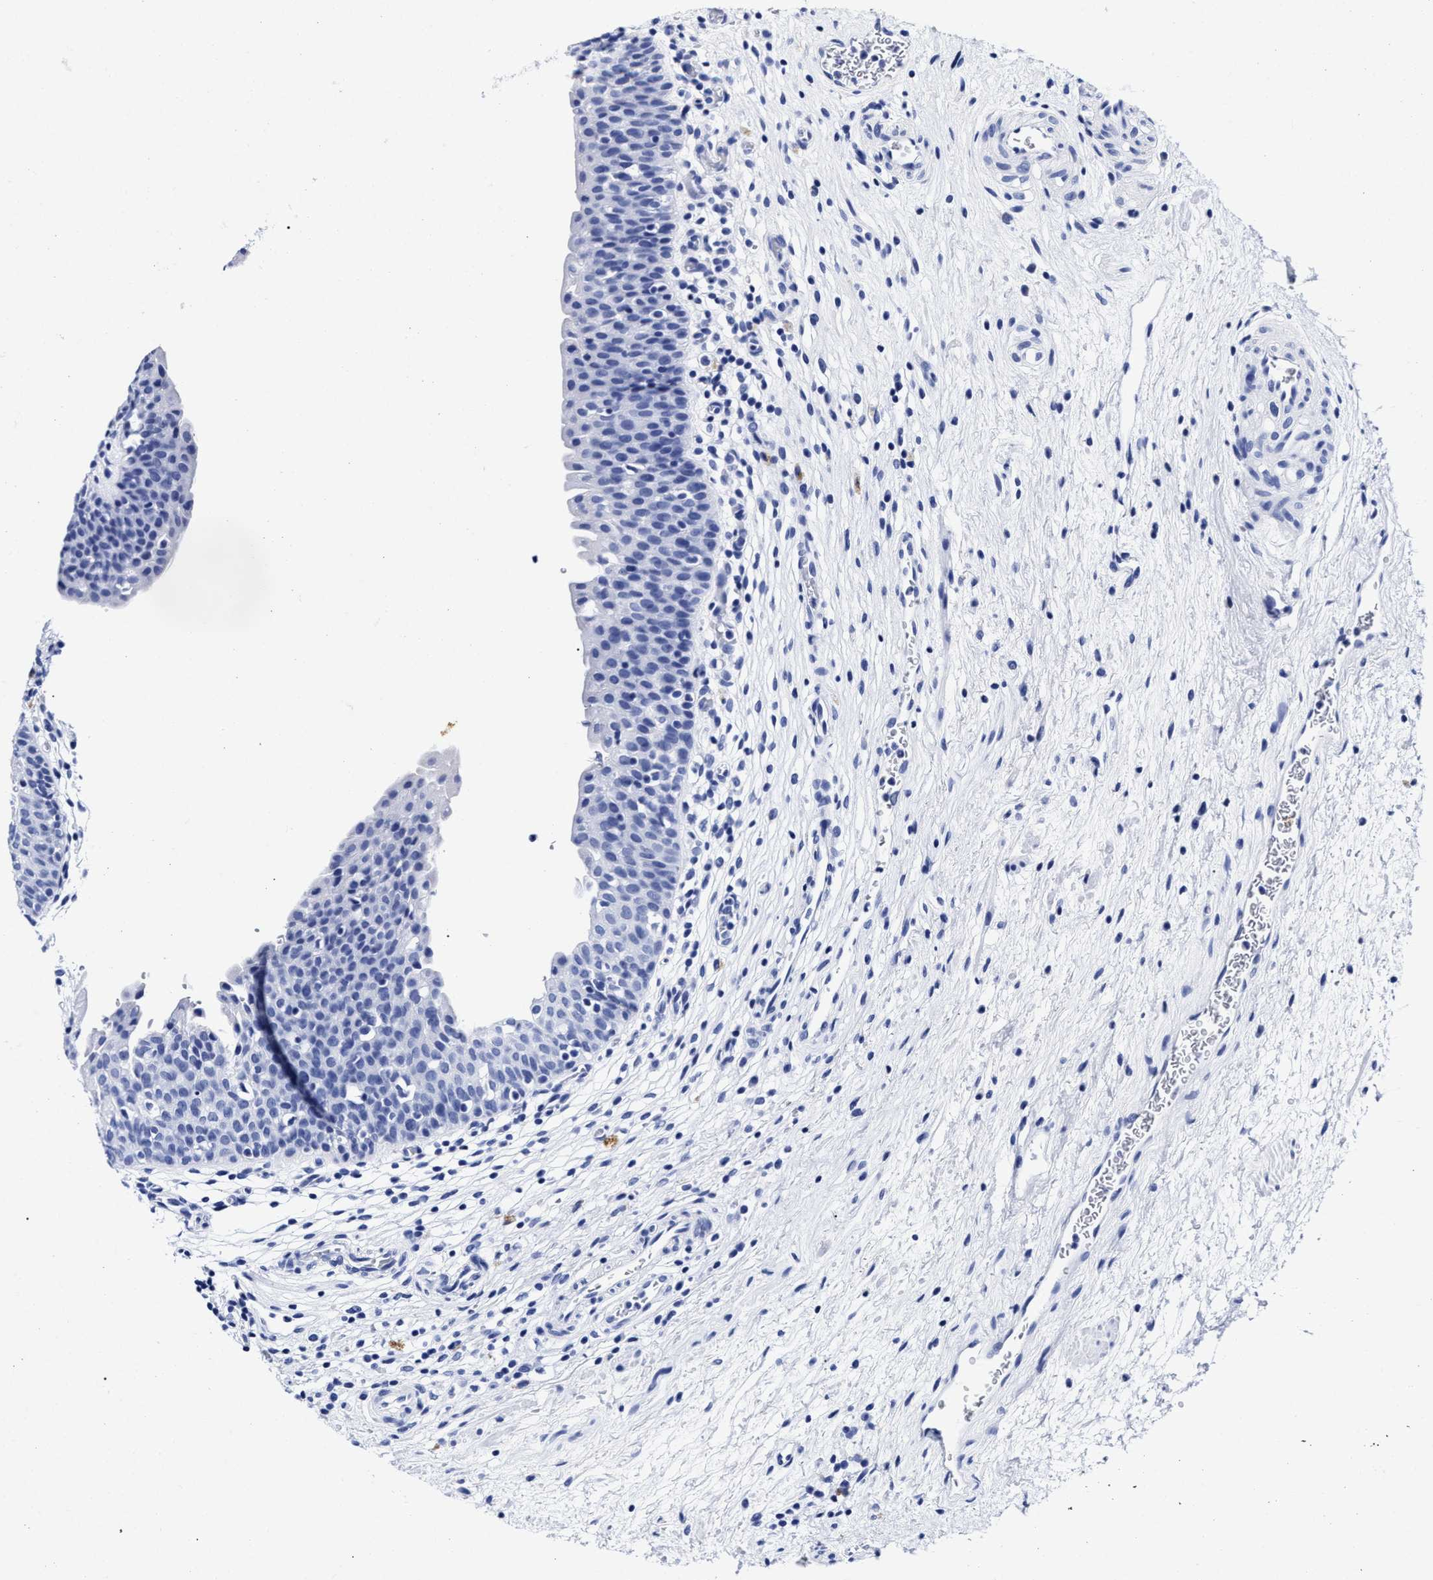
{"staining": {"intensity": "negative", "quantity": "none", "location": "none"}, "tissue": "urinary bladder", "cell_type": "Urothelial cells", "image_type": "normal", "snomed": [{"axis": "morphology", "description": "Normal tissue, NOS"}, {"axis": "topography", "description": "Urinary bladder"}], "caption": "This is a histopathology image of IHC staining of unremarkable urinary bladder, which shows no positivity in urothelial cells.", "gene": "LRRC8E", "patient": {"sex": "male", "age": 37}}